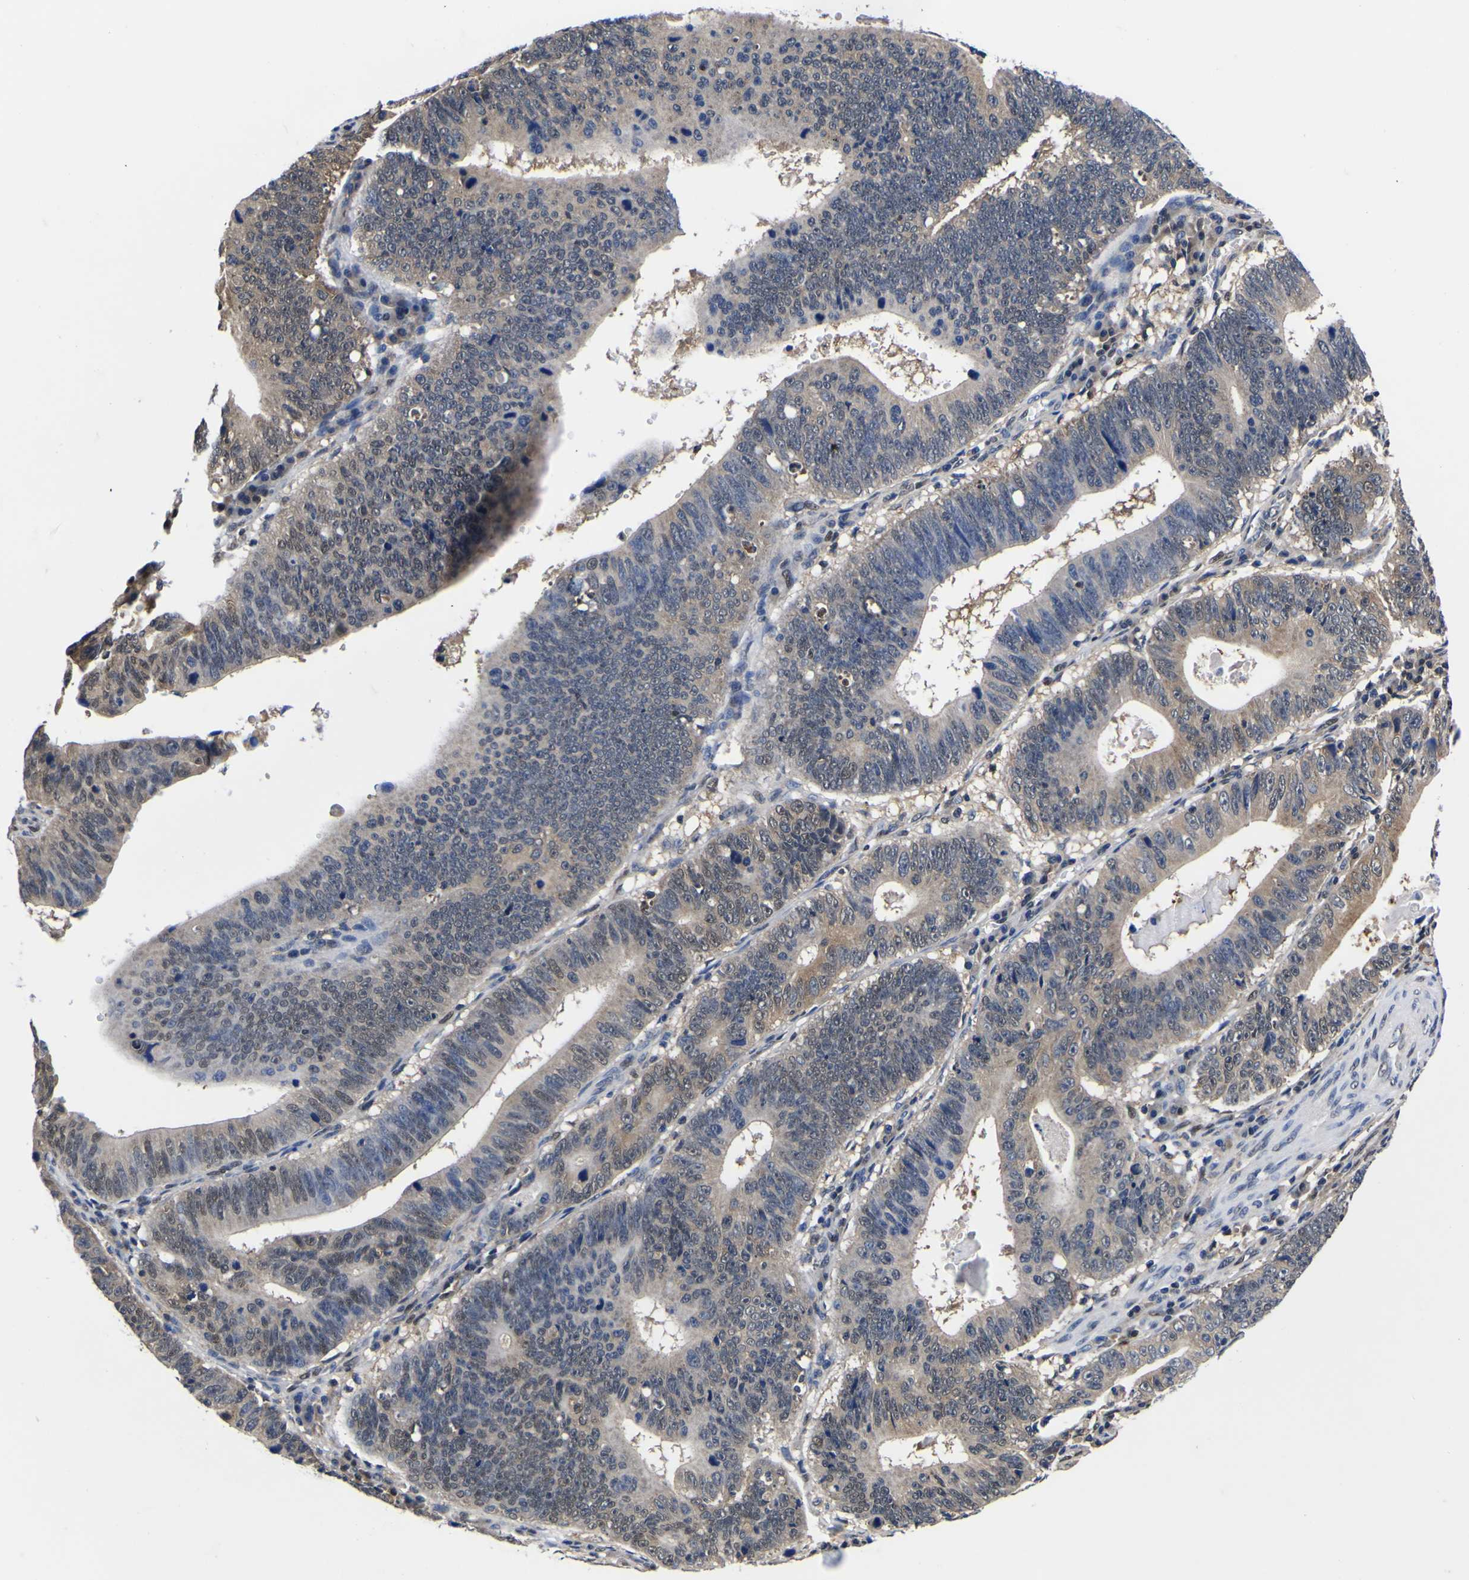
{"staining": {"intensity": "weak", "quantity": ">75%", "location": "cytoplasmic/membranous,nuclear"}, "tissue": "stomach cancer", "cell_type": "Tumor cells", "image_type": "cancer", "snomed": [{"axis": "morphology", "description": "Adenocarcinoma, NOS"}, {"axis": "topography", "description": "Stomach"}], "caption": "A histopathology image of stomach adenocarcinoma stained for a protein displays weak cytoplasmic/membranous and nuclear brown staining in tumor cells.", "gene": "FAM110B", "patient": {"sex": "male", "age": 59}}